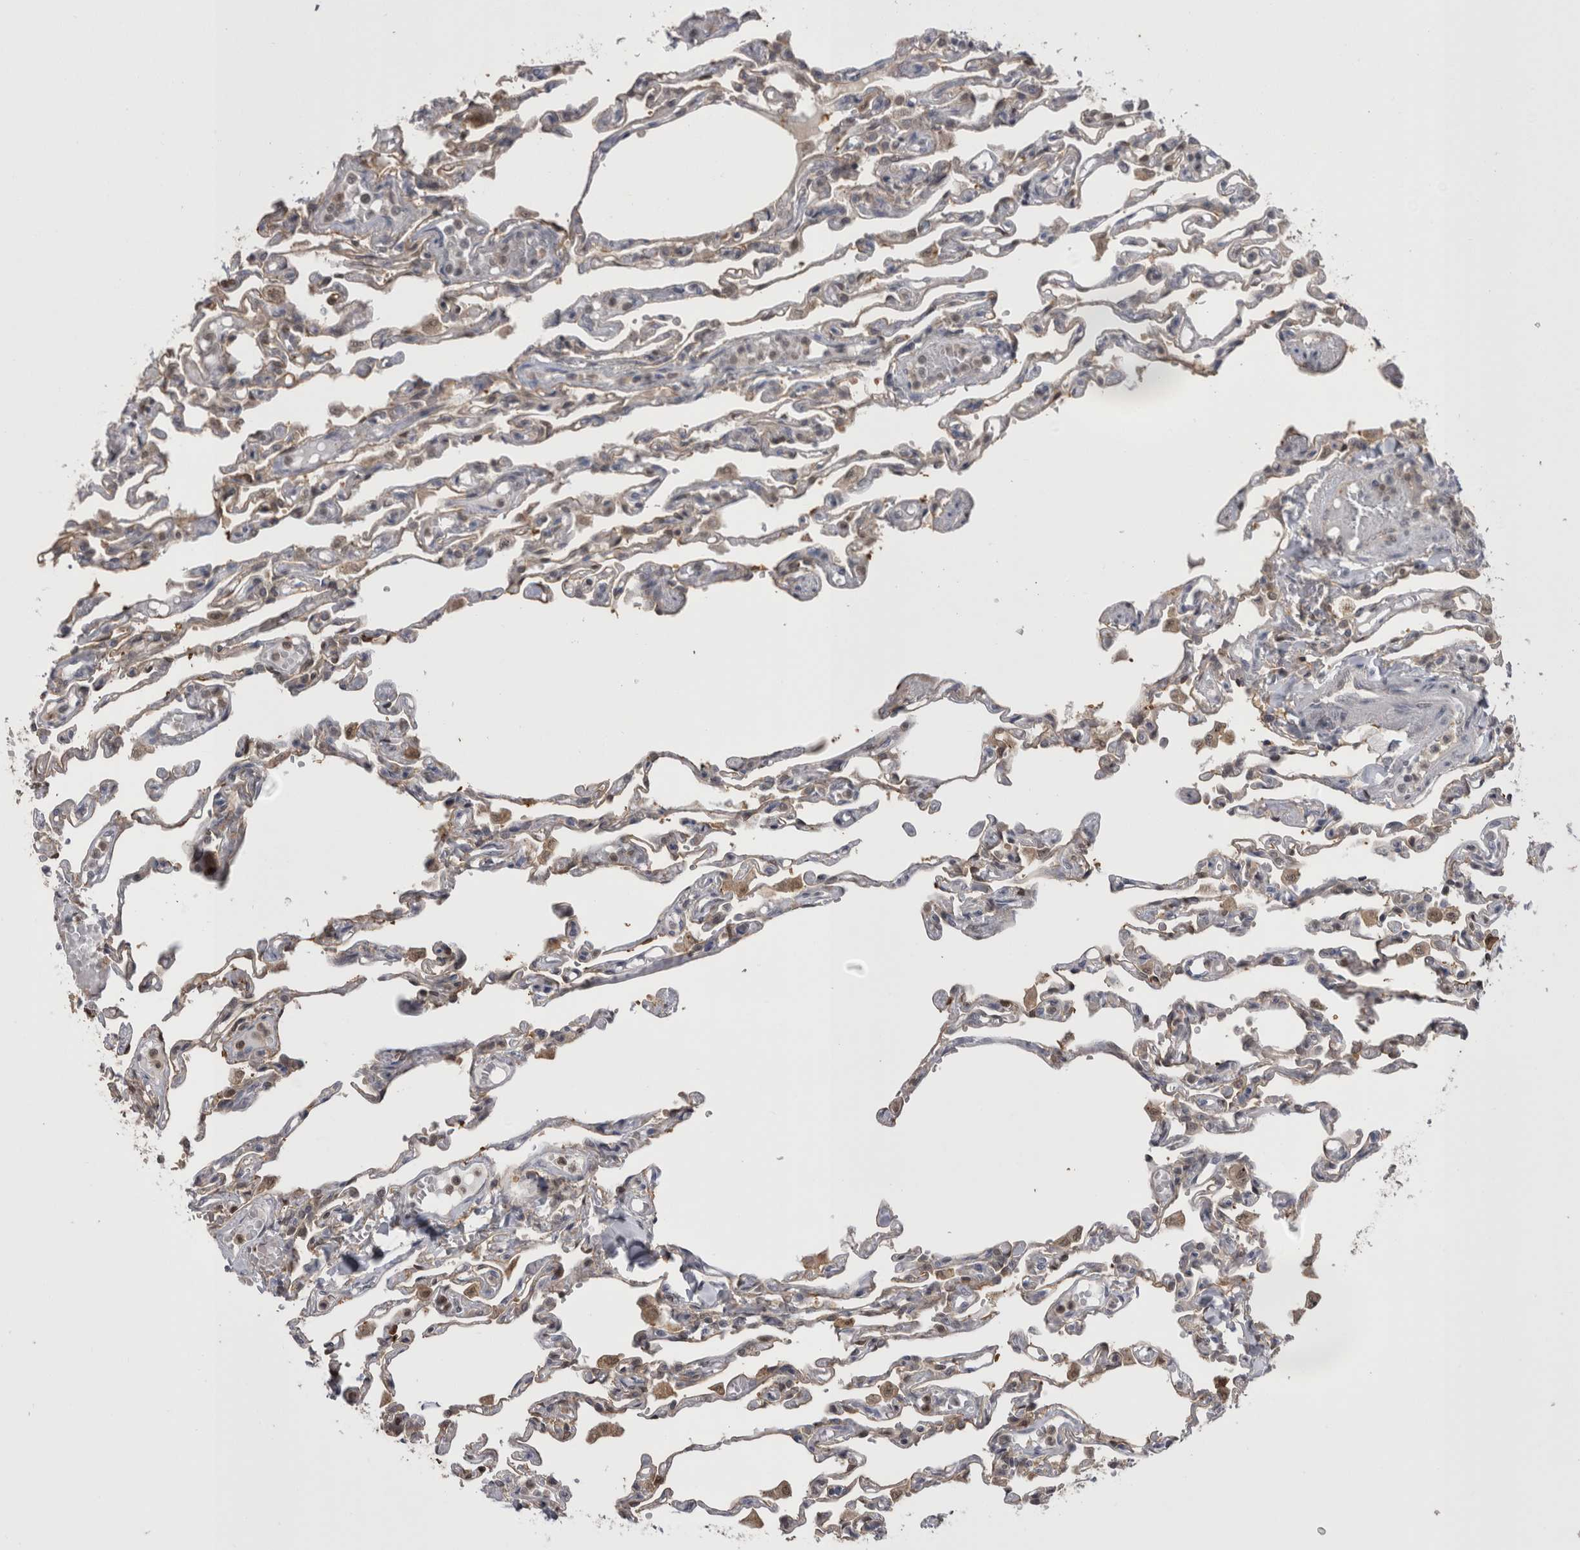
{"staining": {"intensity": "negative", "quantity": "none", "location": "none"}, "tissue": "lung", "cell_type": "Alveolar cells", "image_type": "normal", "snomed": [{"axis": "morphology", "description": "Normal tissue, NOS"}, {"axis": "topography", "description": "Lung"}], "caption": "Image shows no significant protein expression in alveolar cells of normal lung. (DAB (3,3'-diaminobenzidine) IHC visualized using brightfield microscopy, high magnification).", "gene": "CHIC1", "patient": {"sex": "male", "age": 21}}